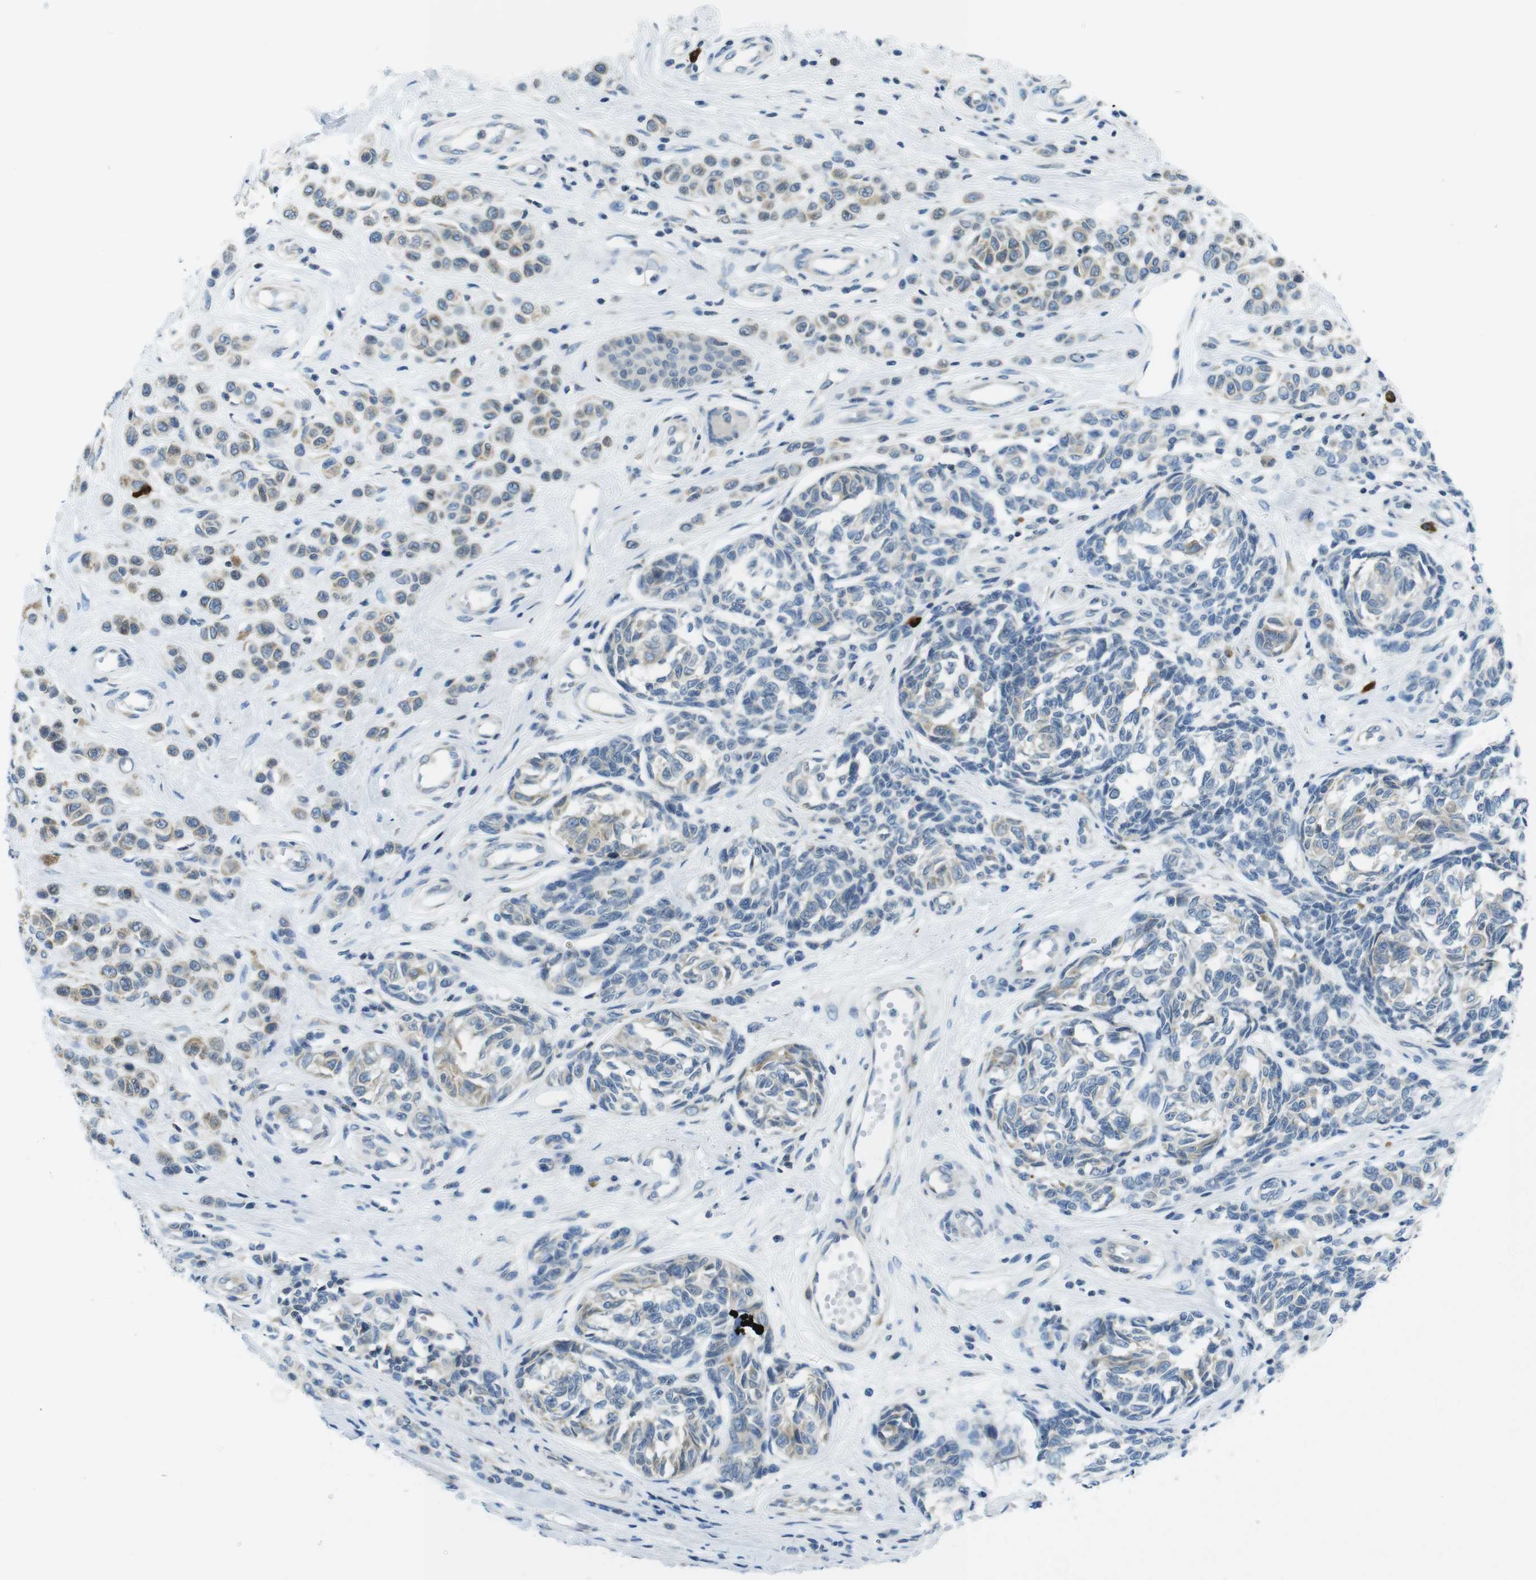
{"staining": {"intensity": "weak", "quantity": "25%-75%", "location": "cytoplasmic/membranous"}, "tissue": "melanoma", "cell_type": "Tumor cells", "image_type": "cancer", "snomed": [{"axis": "morphology", "description": "Malignant melanoma, NOS"}, {"axis": "topography", "description": "Skin"}], "caption": "Immunohistochemical staining of malignant melanoma demonstrates low levels of weak cytoplasmic/membranous staining in about 25%-75% of tumor cells. (DAB (3,3'-diaminobenzidine) IHC, brown staining for protein, blue staining for nuclei).", "gene": "CLPTM1L", "patient": {"sex": "female", "age": 64}}